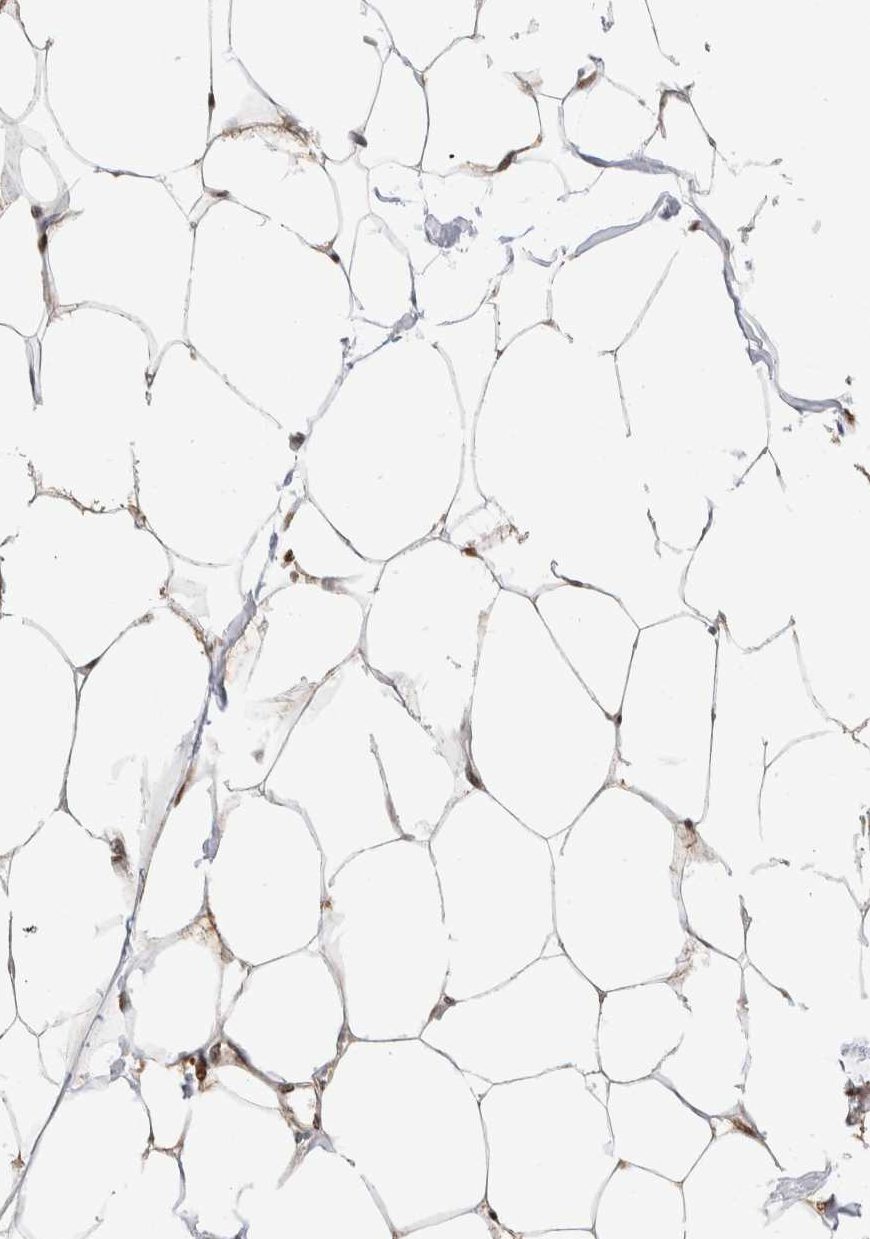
{"staining": {"intensity": "moderate", "quantity": ">75%", "location": "nuclear"}, "tissue": "adipose tissue", "cell_type": "Adipocytes", "image_type": "normal", "snomed": [{"axis": "morphology", "description": "Normal tissue, NOS"}, {"axis": "morphology", "description": "Adenocarcinoma, NOS"}, {"axis": "topography", "description": "Colon"}, {"axis": "topography", "description": "Peripheral nerve tissue"}], "caption": "An immunohistochemistry (IHC) image of normal tissue is shown. Protein staining in brown labels moderate nuclear positivity in adipose tissue within adipocytes.", "gene": "NSMAF", "patient": {"sex": "male", "age": 14}}